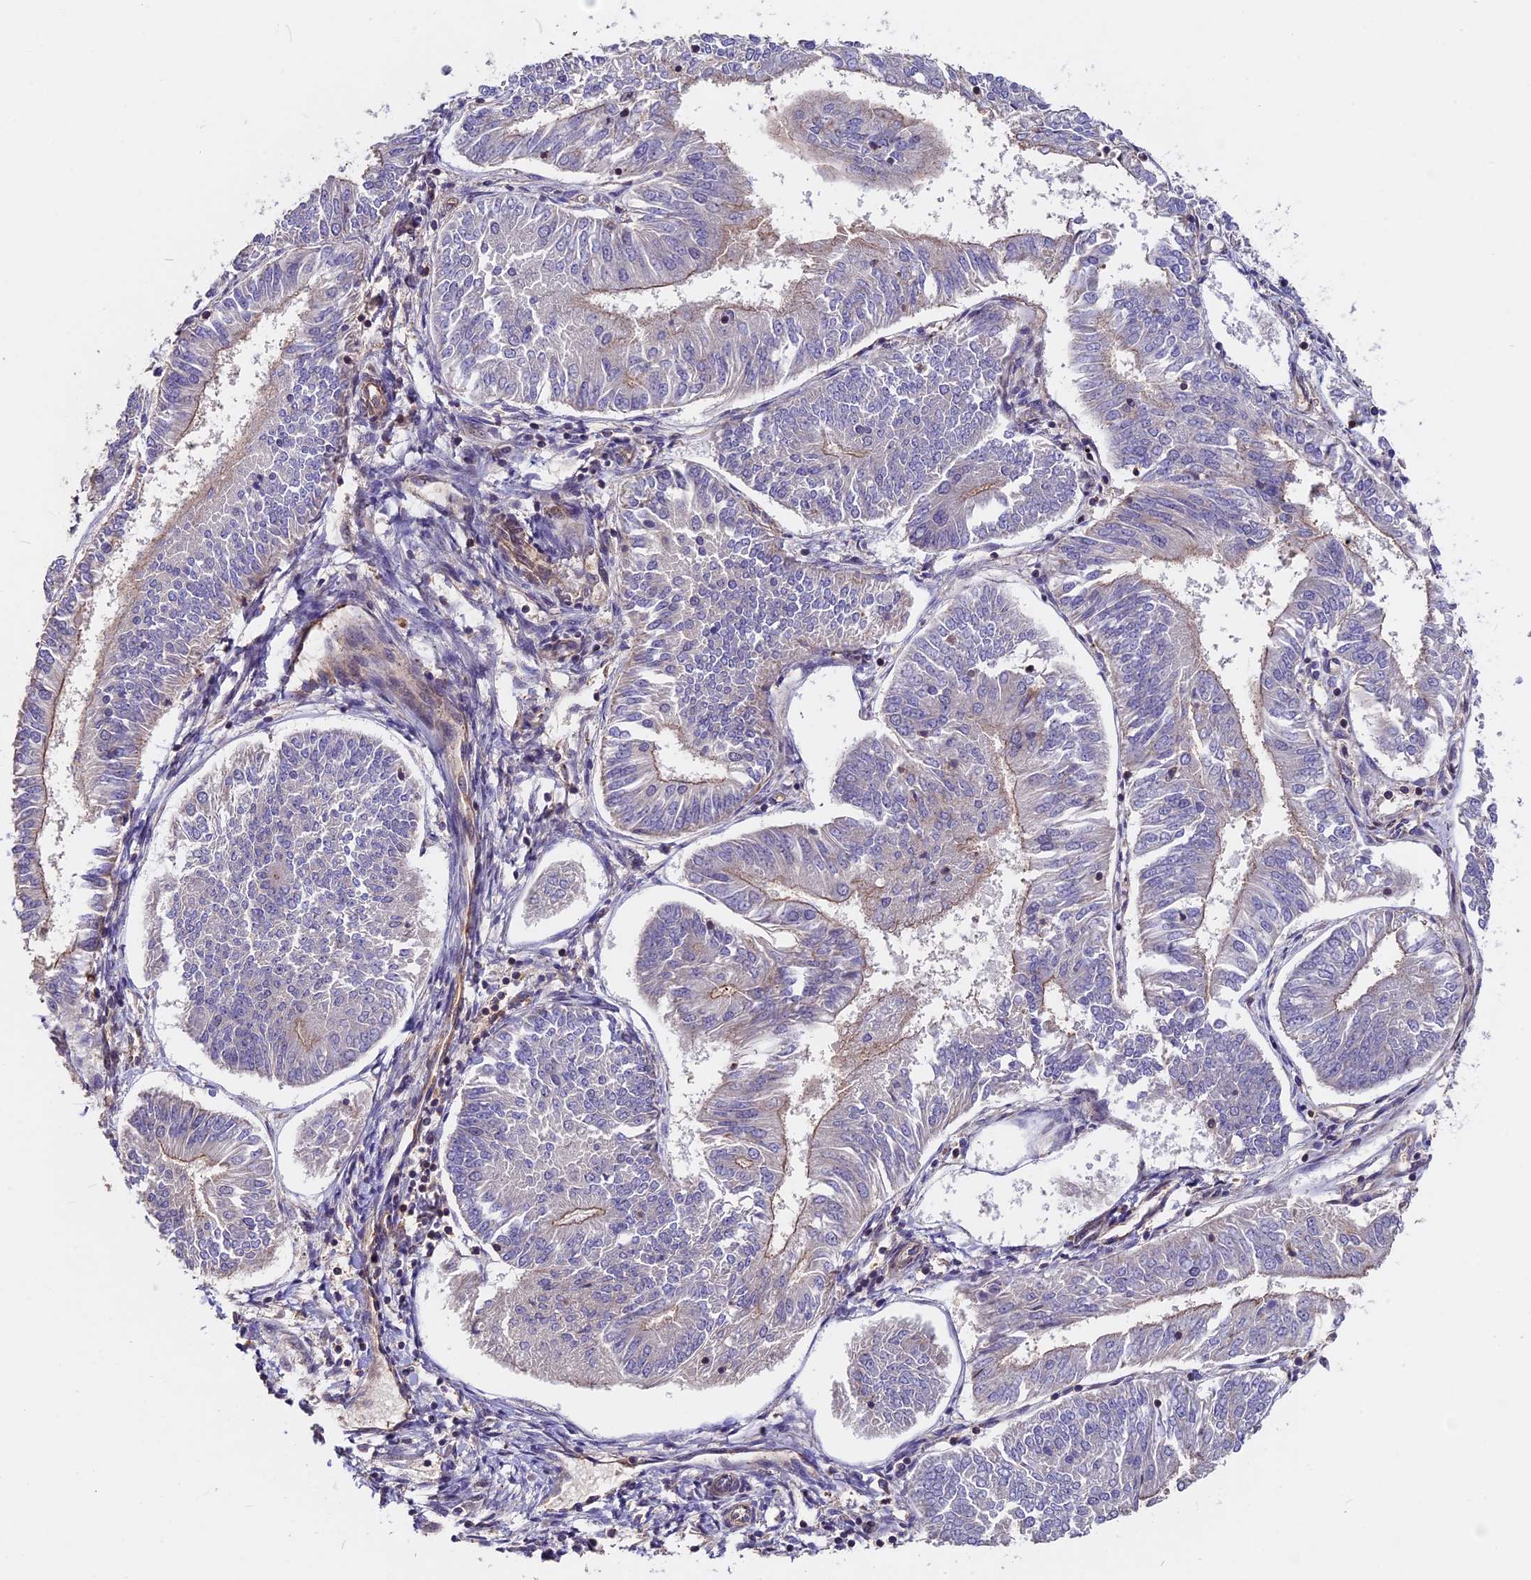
{"staining": {"intensity": "weak", "quantity": "<25%", "location": "cytoplasmic/membranous"}, "tissue": "endometrial cancer", "cell_type": "Tumor cells", "image_type": "cancer", "snomed": [{"axis": "morphology", "description": "Adenocarcinoma, NOS"}, {"axis": "topography", "description": "Endometrium"}], "caption": "Immunohistochemistry (IHC) of adenocarcinoma (endometrial) reveals no expression in tumor cells. (Brightfield microscopy of DAB IHC at high magnification).", "gene": "ZC3H10", "patient": {"sex": "female", "age": 58}}